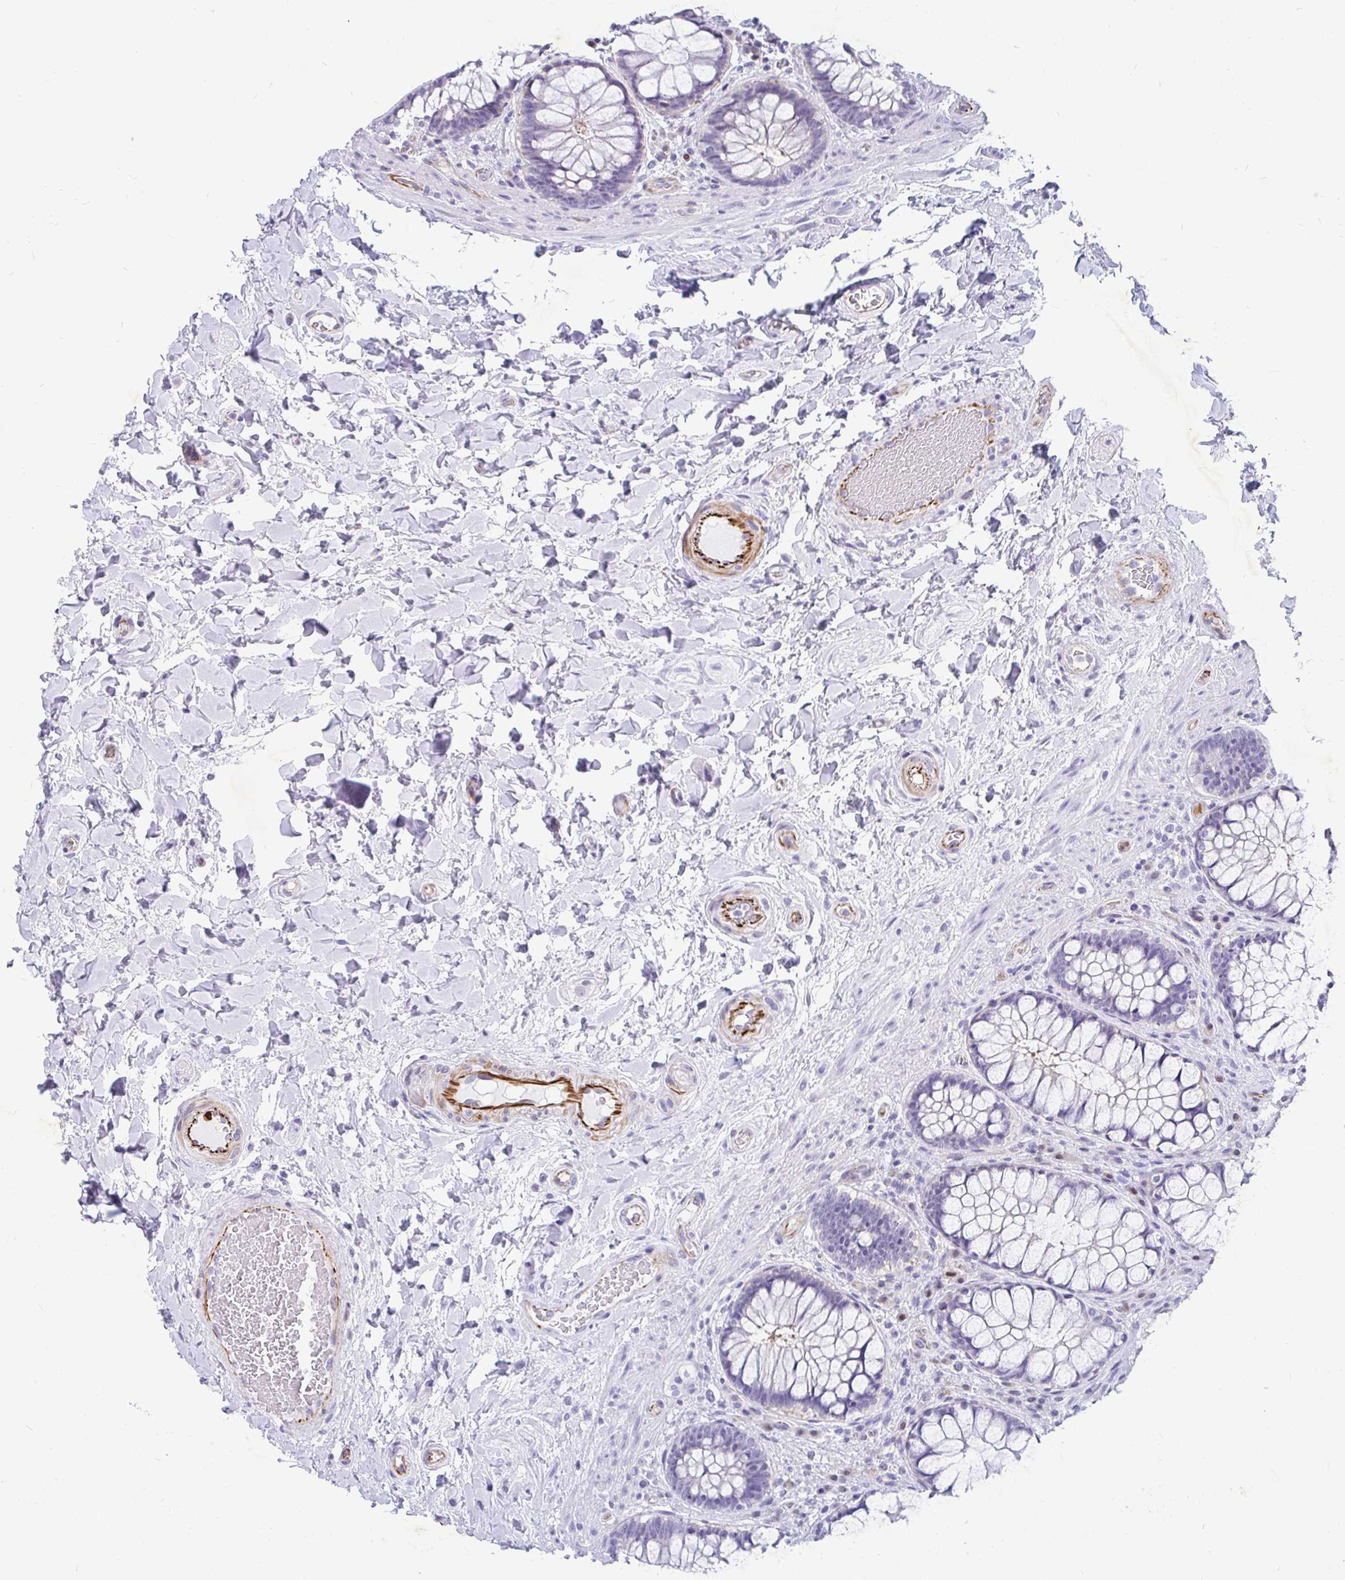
{"staining": {"intensity": "weak", "quantity": "<25%", "location": "cytoplasmic/membranous"}, "tissue": "rectum", "cell_type": "Glandular cells", "image_type": "normal", "snomed": [{"axis": "morphology", "description": "Normal tissue, NOS"}, {"axis": "topography", "description": "Rectum"}], "caption": "Immunohistochemical staining of unremarkable human rectum demonstrates no significant expression in glandular cells.", "gene": "EML5", "patient": {"sex": "female", "age": 58}}